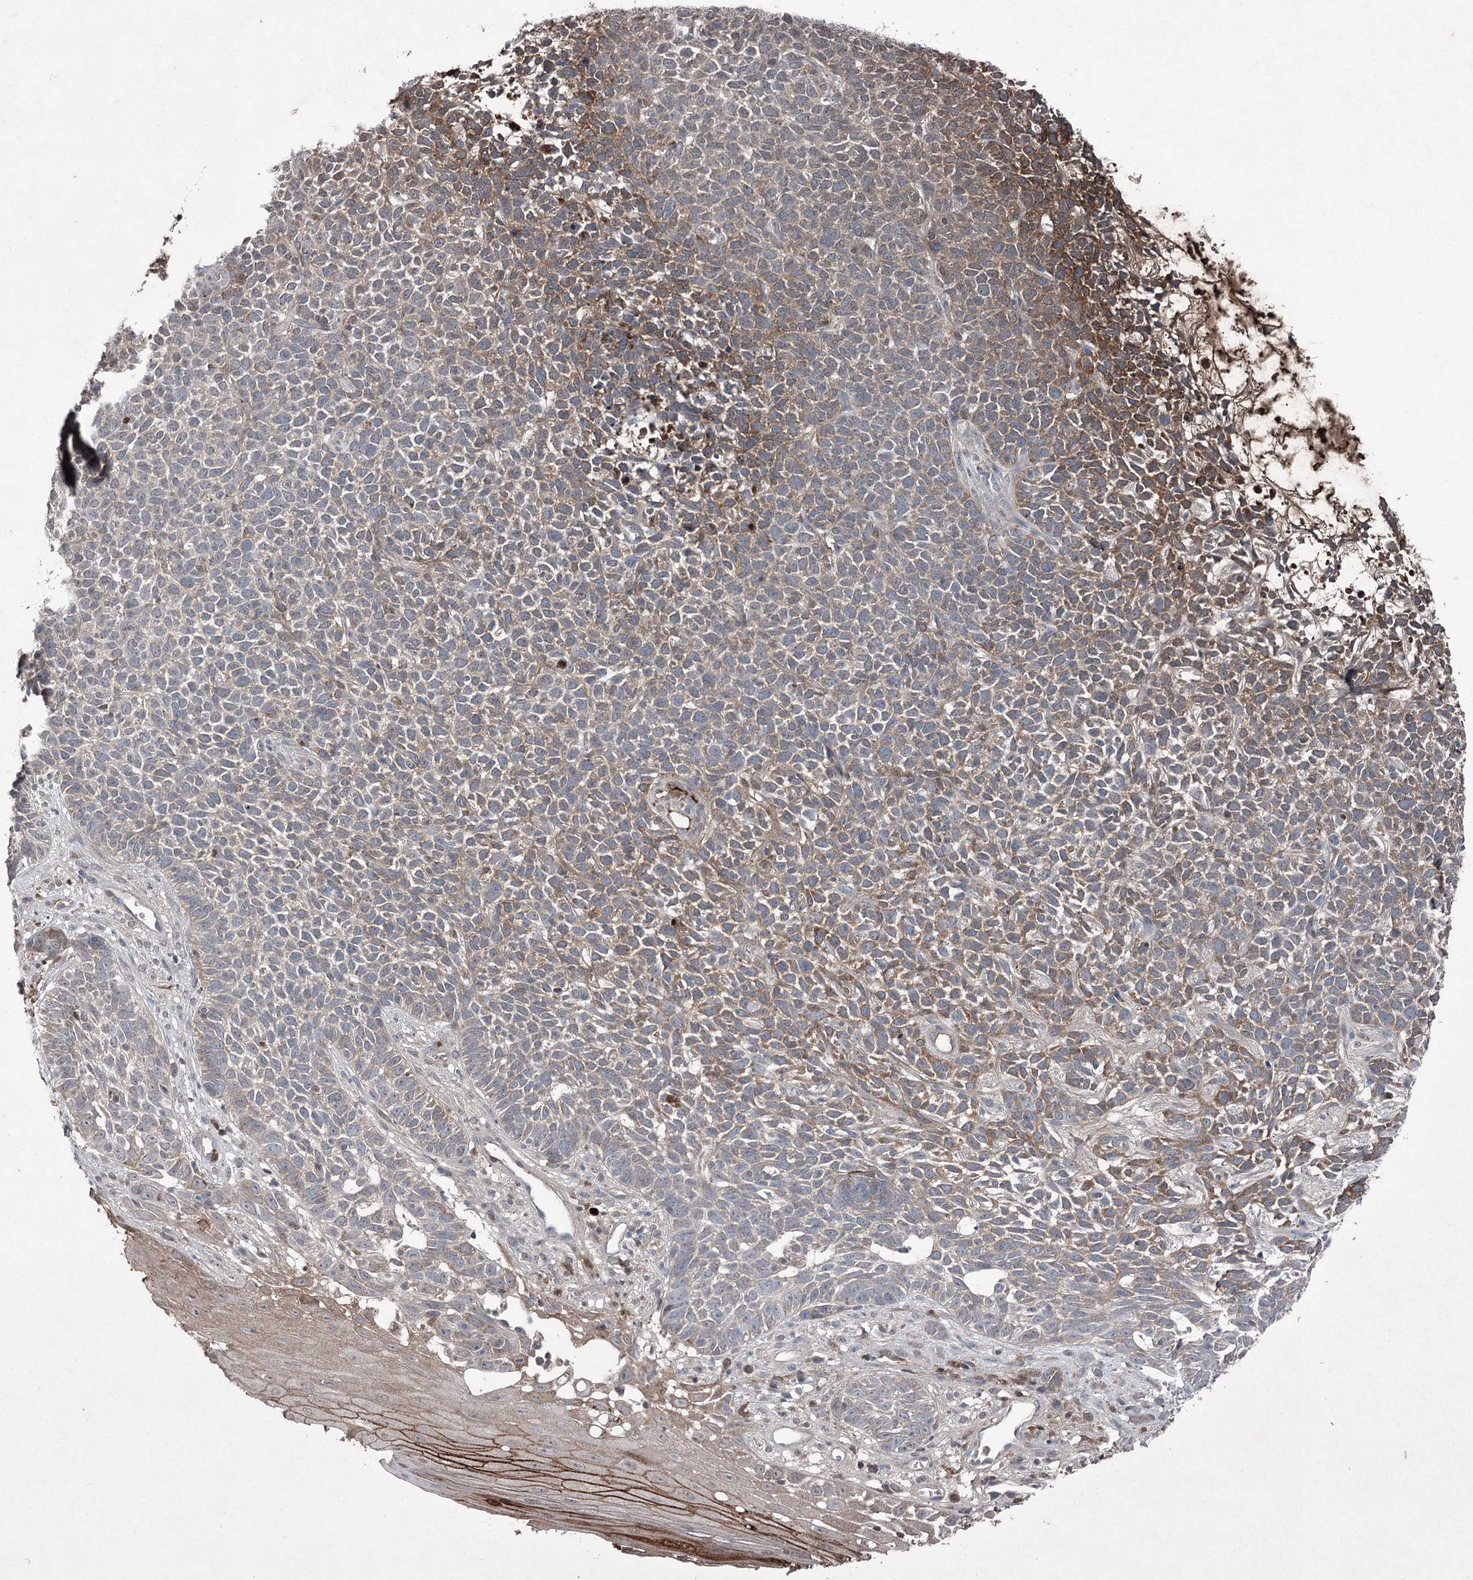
{"staining": {"intensity": "moderate", "quantity": "25%-75%", "location": "cytoplasmic/membranous"}, "tissue": "skin cancer", "cell_type": "Tumor cells", "image_type": "cancer", "snomed": [{"axis": "morphology", "description": "Basal cell carcinoma"}, {"axis": "topography", "description": "Skin"}], "caption": "An immunohistochemistry histopathology image of tumor tissue is shown. Protein staining in brown labels moderate cytoplasmic/membranous positivity in basal cell carcinoma (skin) within tumor cells.", "gene": "PGLYRP2", "patient": {"sex": "female", "age": 84}}